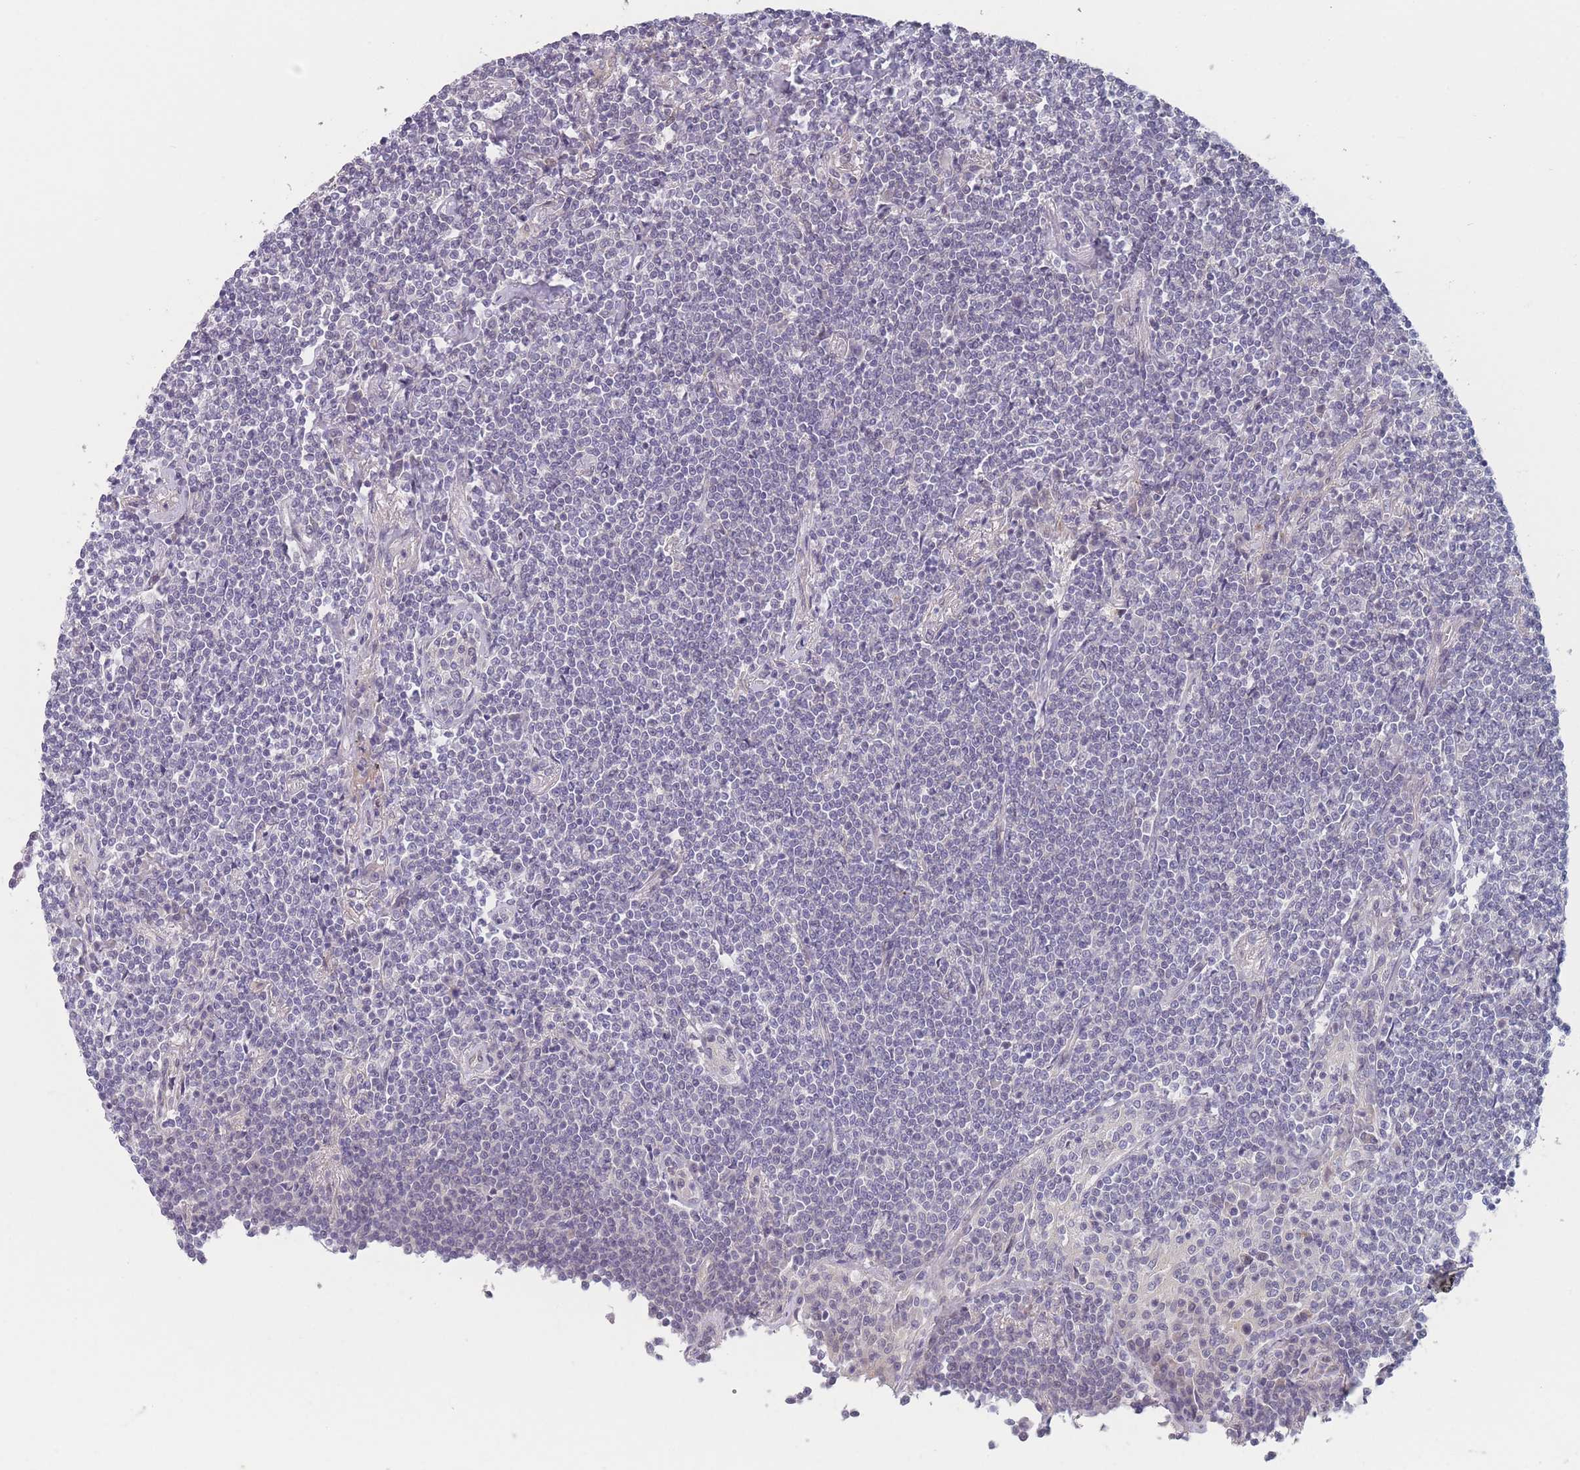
{"staining": {"intensity": "negative", "quantity": "none", "location": "none"}, "tissue": "lymphoma", "cell_type": "Tumor cells", "image_type": "cancer", "snomed": [{"axis": "morphology", "description": "Malignant lymphoma, non-Hodgkin's type, Low grade"}, {"axis": "topography", "description": "Lung"}], "caption": "The micrograph displays no staining of tumor cells in lymphoma. (DAB IHC visualized using brightfield microscopy, high magnification).", "gene": "ANKRD10", "patient": {"sex": "female", "age": 71}}